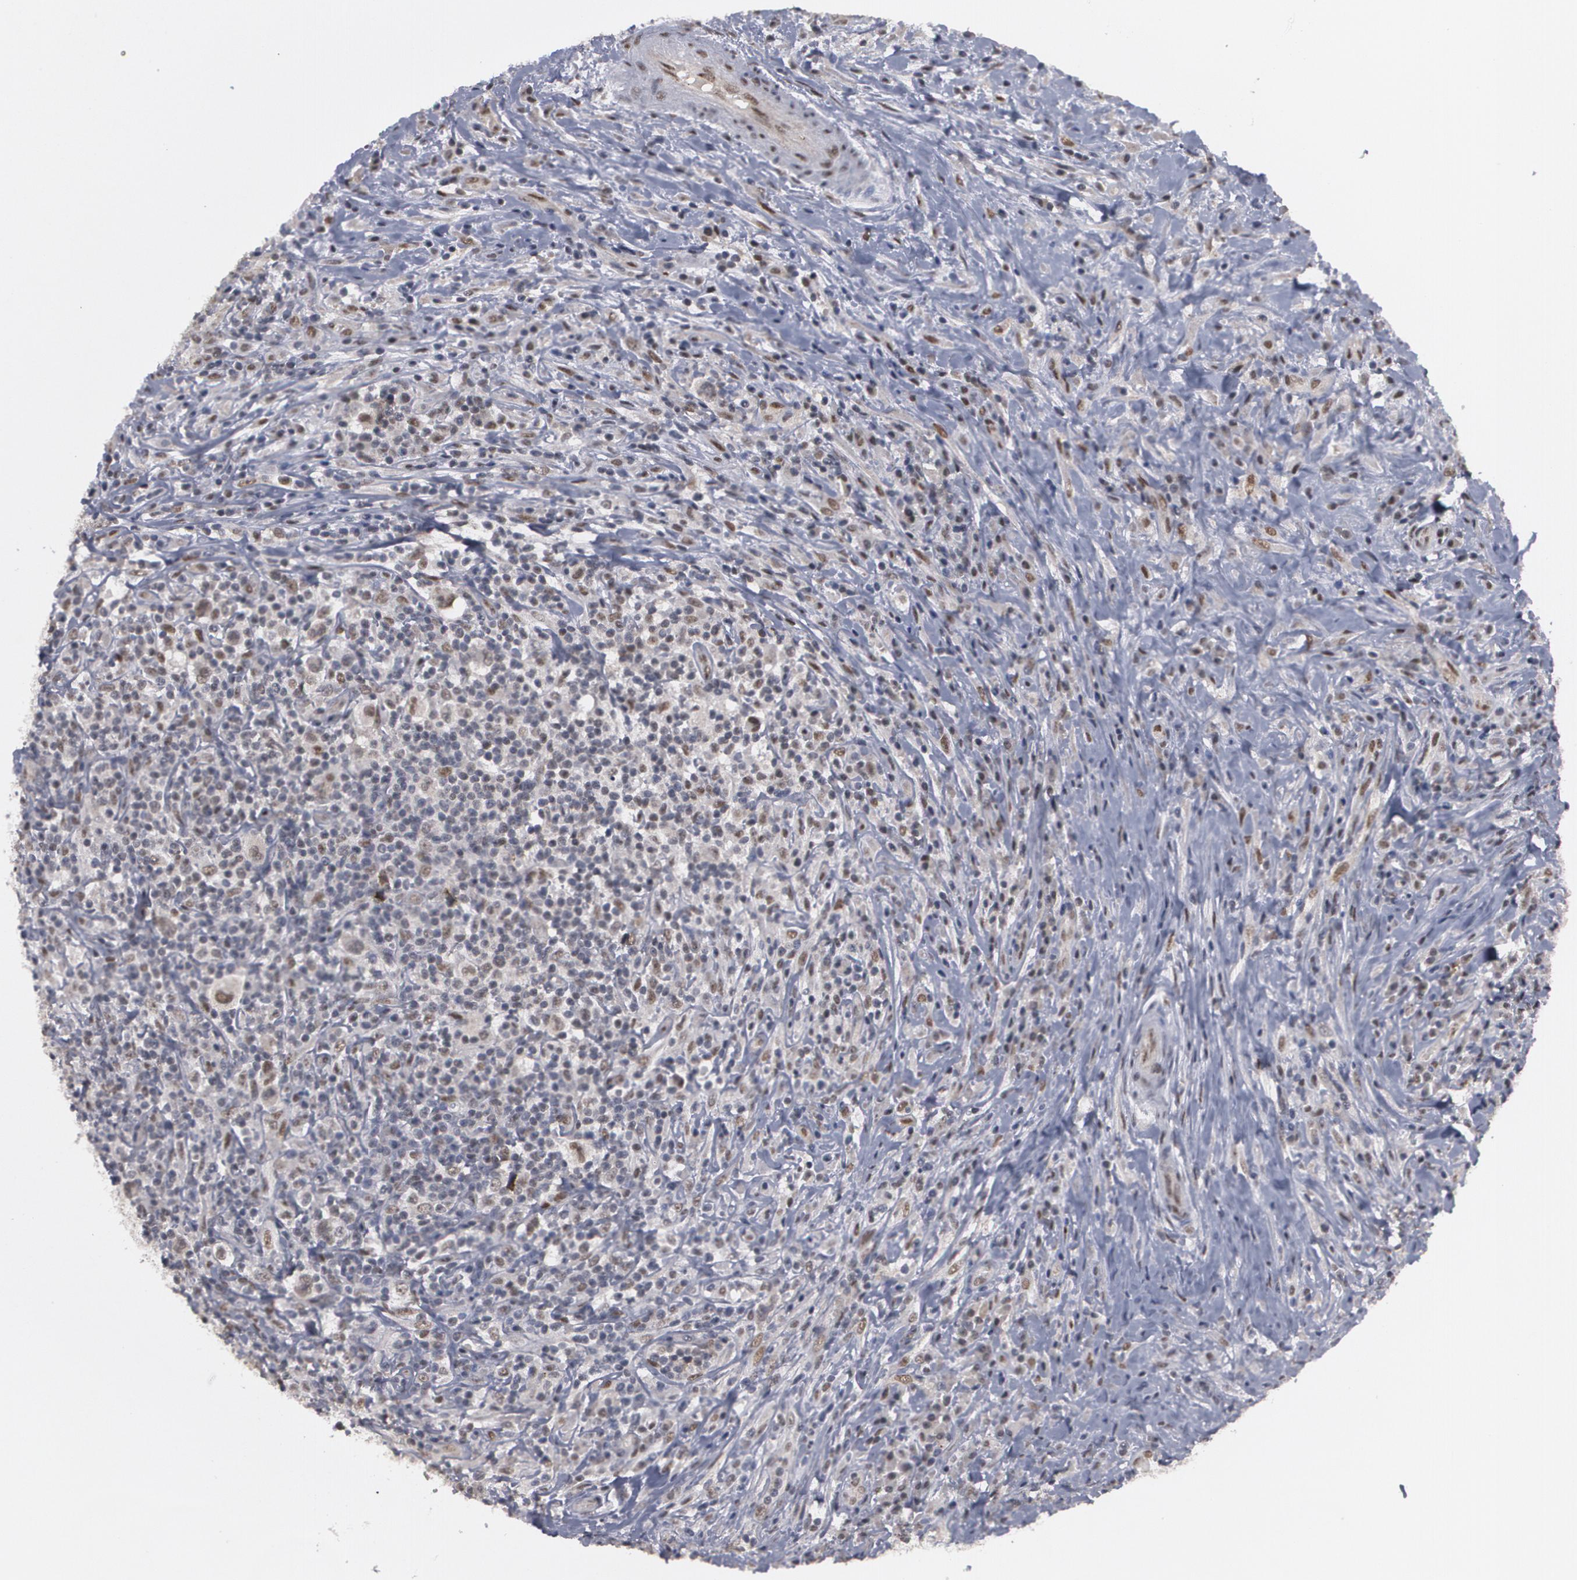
{"staining": {"intensity": "moderate", "quantity": "25%-75%", "location": "nuclear"}, "tissue": "lymphoma", "cell_type": "Tumor cells", "image_type": "cancer", "snomed": [{"axis": "morphology", "description": "Hodgkin's disease, NOS"}, {"axis": "topography", "description": "Lymph node"}], "caption": "Immunohistochemical staining of Hodgkin's disease exhibits medium levels of moderate nuclear expression in about 25%-75% of tumor cells.", "gene": "INTS6", "patient": {"sex": "female", "age": 25}}